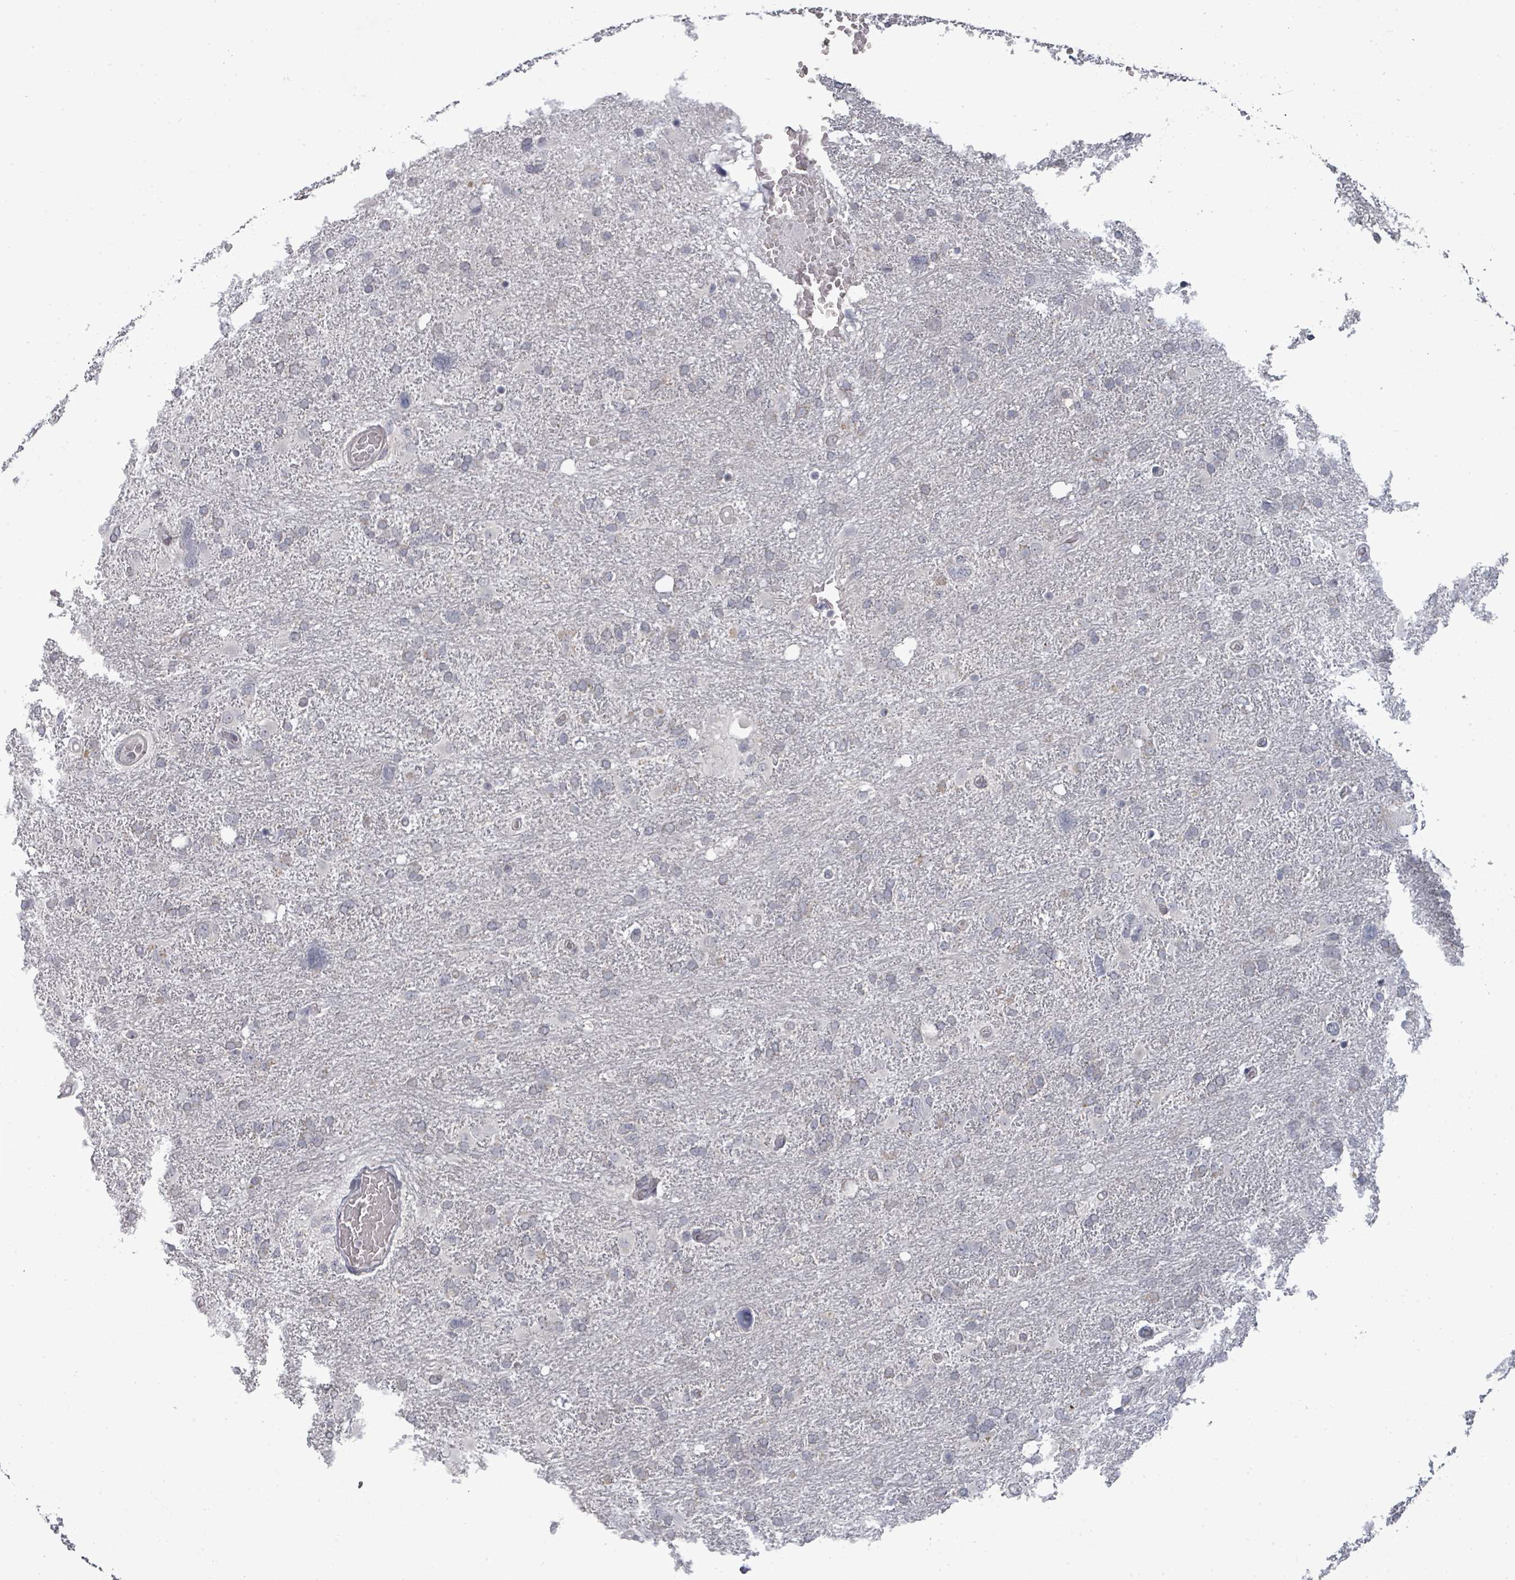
{"staining": {"intensity": "negative", "quantity": "none", "location": "none"}, "tissue": "glioma", "cell_type": "Tumor cells", "image_type": "cancer", "snomed": [{"axis": "morphology", "description": "Glioma, malignant, High grade"}, {"axis": "topography", "description": "Brain"}], "caption": "Tumor cells show no significant protein expression in malignant glioma (high-grade). (DAB immunohistochemistry (IHC), high magnification).", "gene": "PTPN20", "patient": {"sex": "male", "age": 61}}